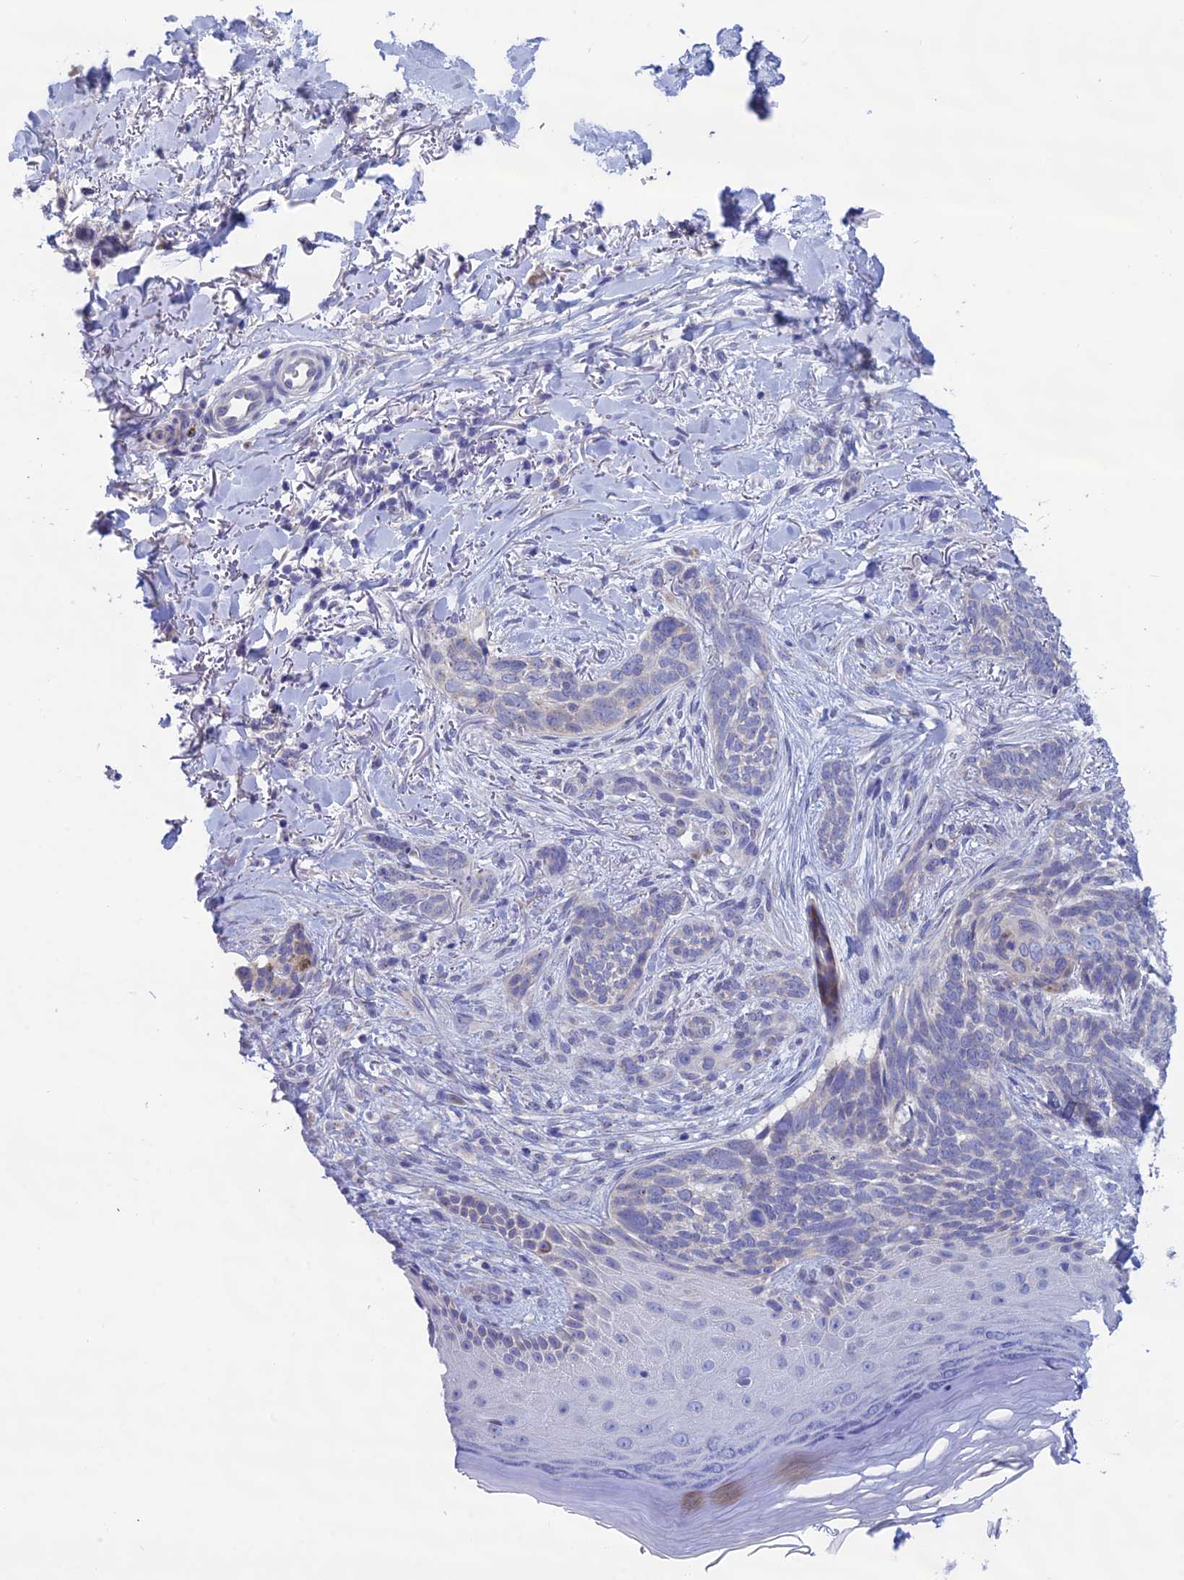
{"staining": {"intensity": "negative", "quantity": "none", "location": "none"}, "tissue": "skin cancer", "cell_type": "Tumor cells", "image_type": "cancer", "snomed": [{"axis": "morphology", "description": "Normal tissue, NOS"}, {"axis": "morphology", "description": "Basal cell carcinoma"}, {"axis": "topography", "description": "Skin"}], "caption": "Tumor cells are negative for brown protein staining in skin basal cell carcinoma.", "gene": "XPO7", "patient": {"sex": "female", "age": 67}}